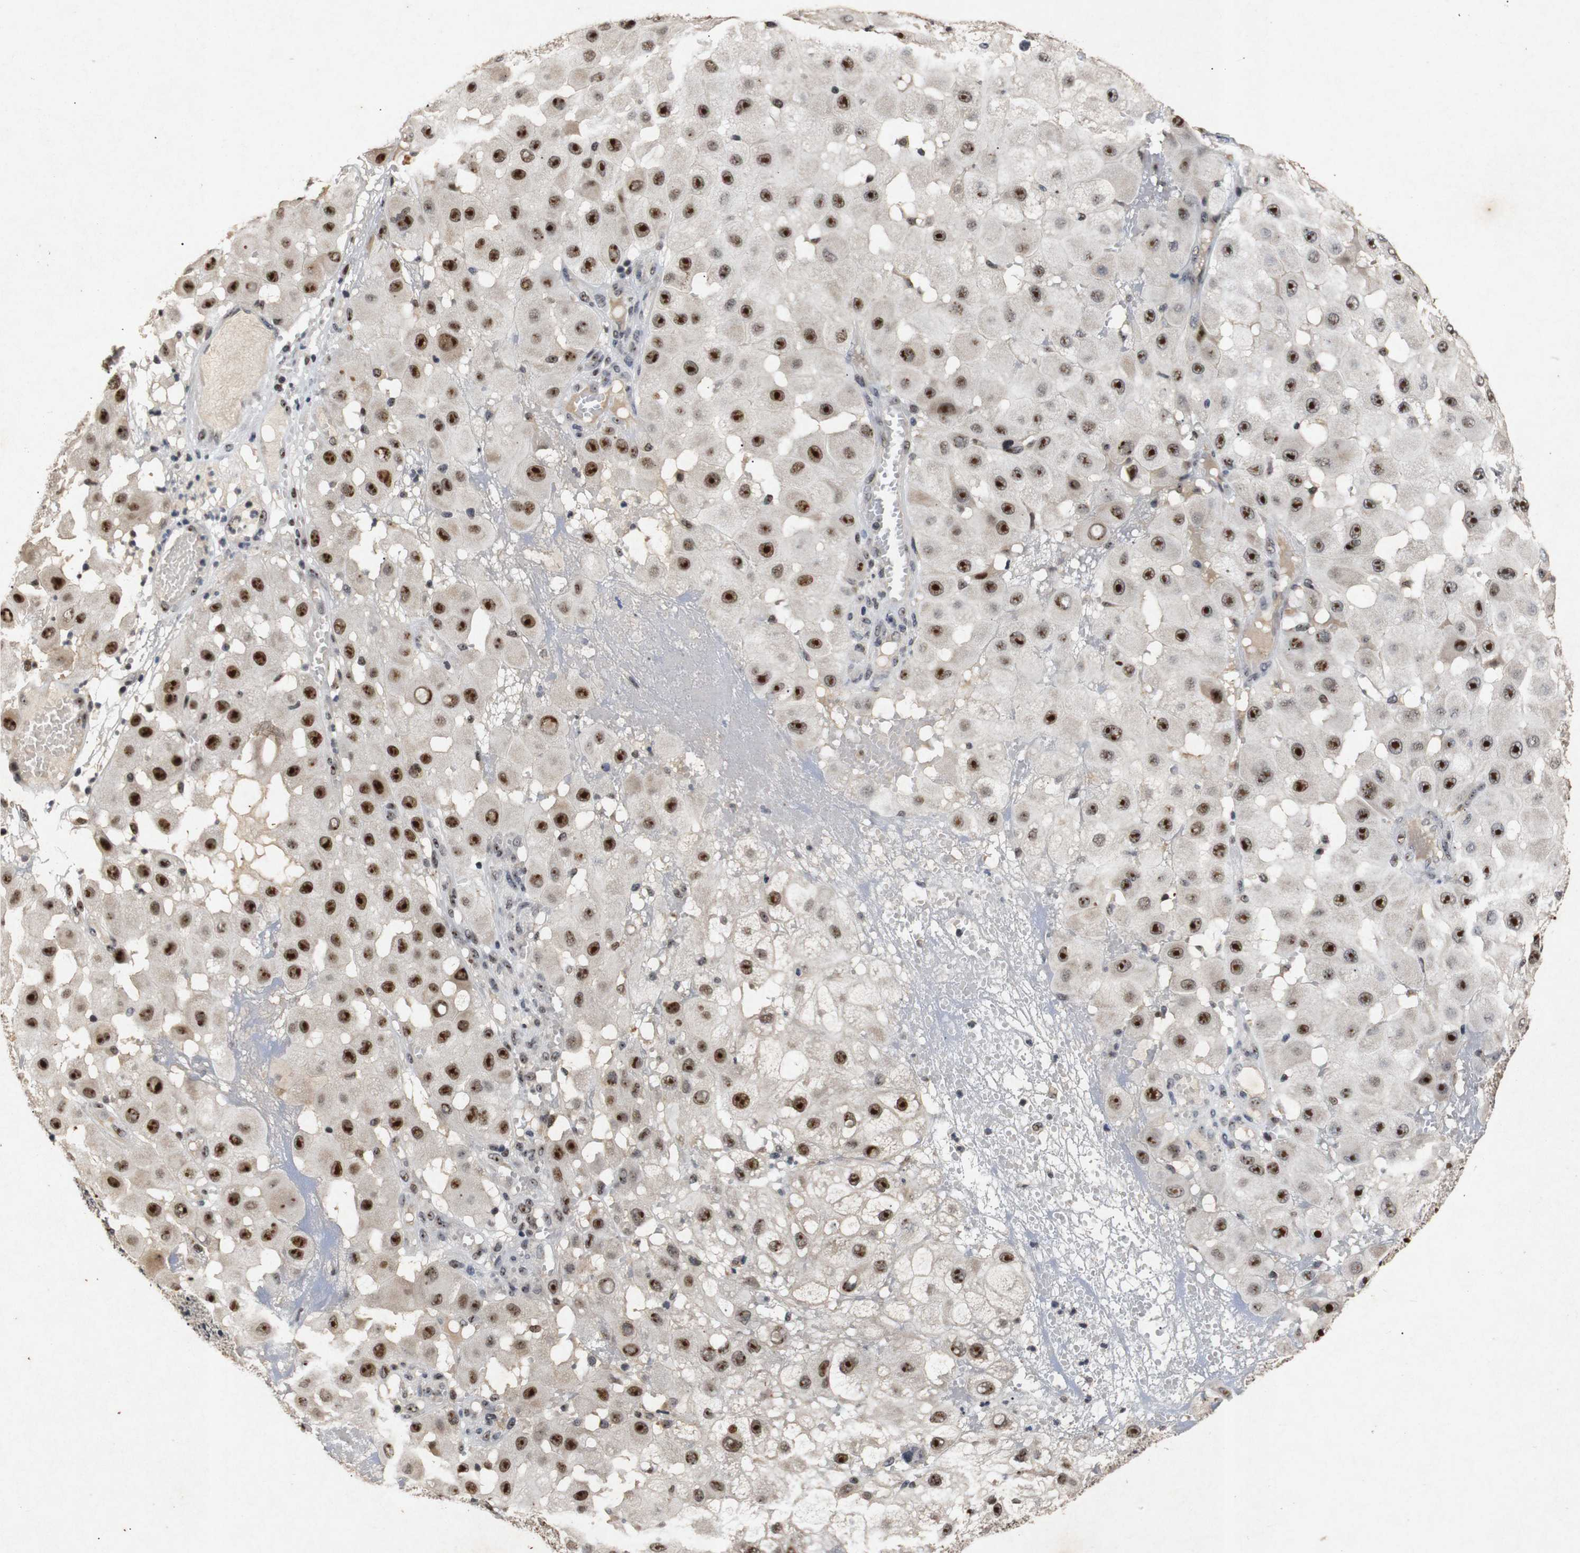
{"staining": {"intensity": "strong", "quantity": ">75%", "location": "nuclear"}, "tissue": "melanoma", "cell_type": "Tumor cells", "image_type": "cancer", "snomed": [{"axis": "morphology", "description": "Malignant melanoma, NOS"}, {"axis": "topography", "description": "Skin"}], "caption": "An immunohistochemistry image of neoplastic tissue is shown. Protein staining in brown shows strong nuclear positivity in melanoma within tumor cells.", "gene": "PARN", "patient": {"sex": "female", "age": 81}}